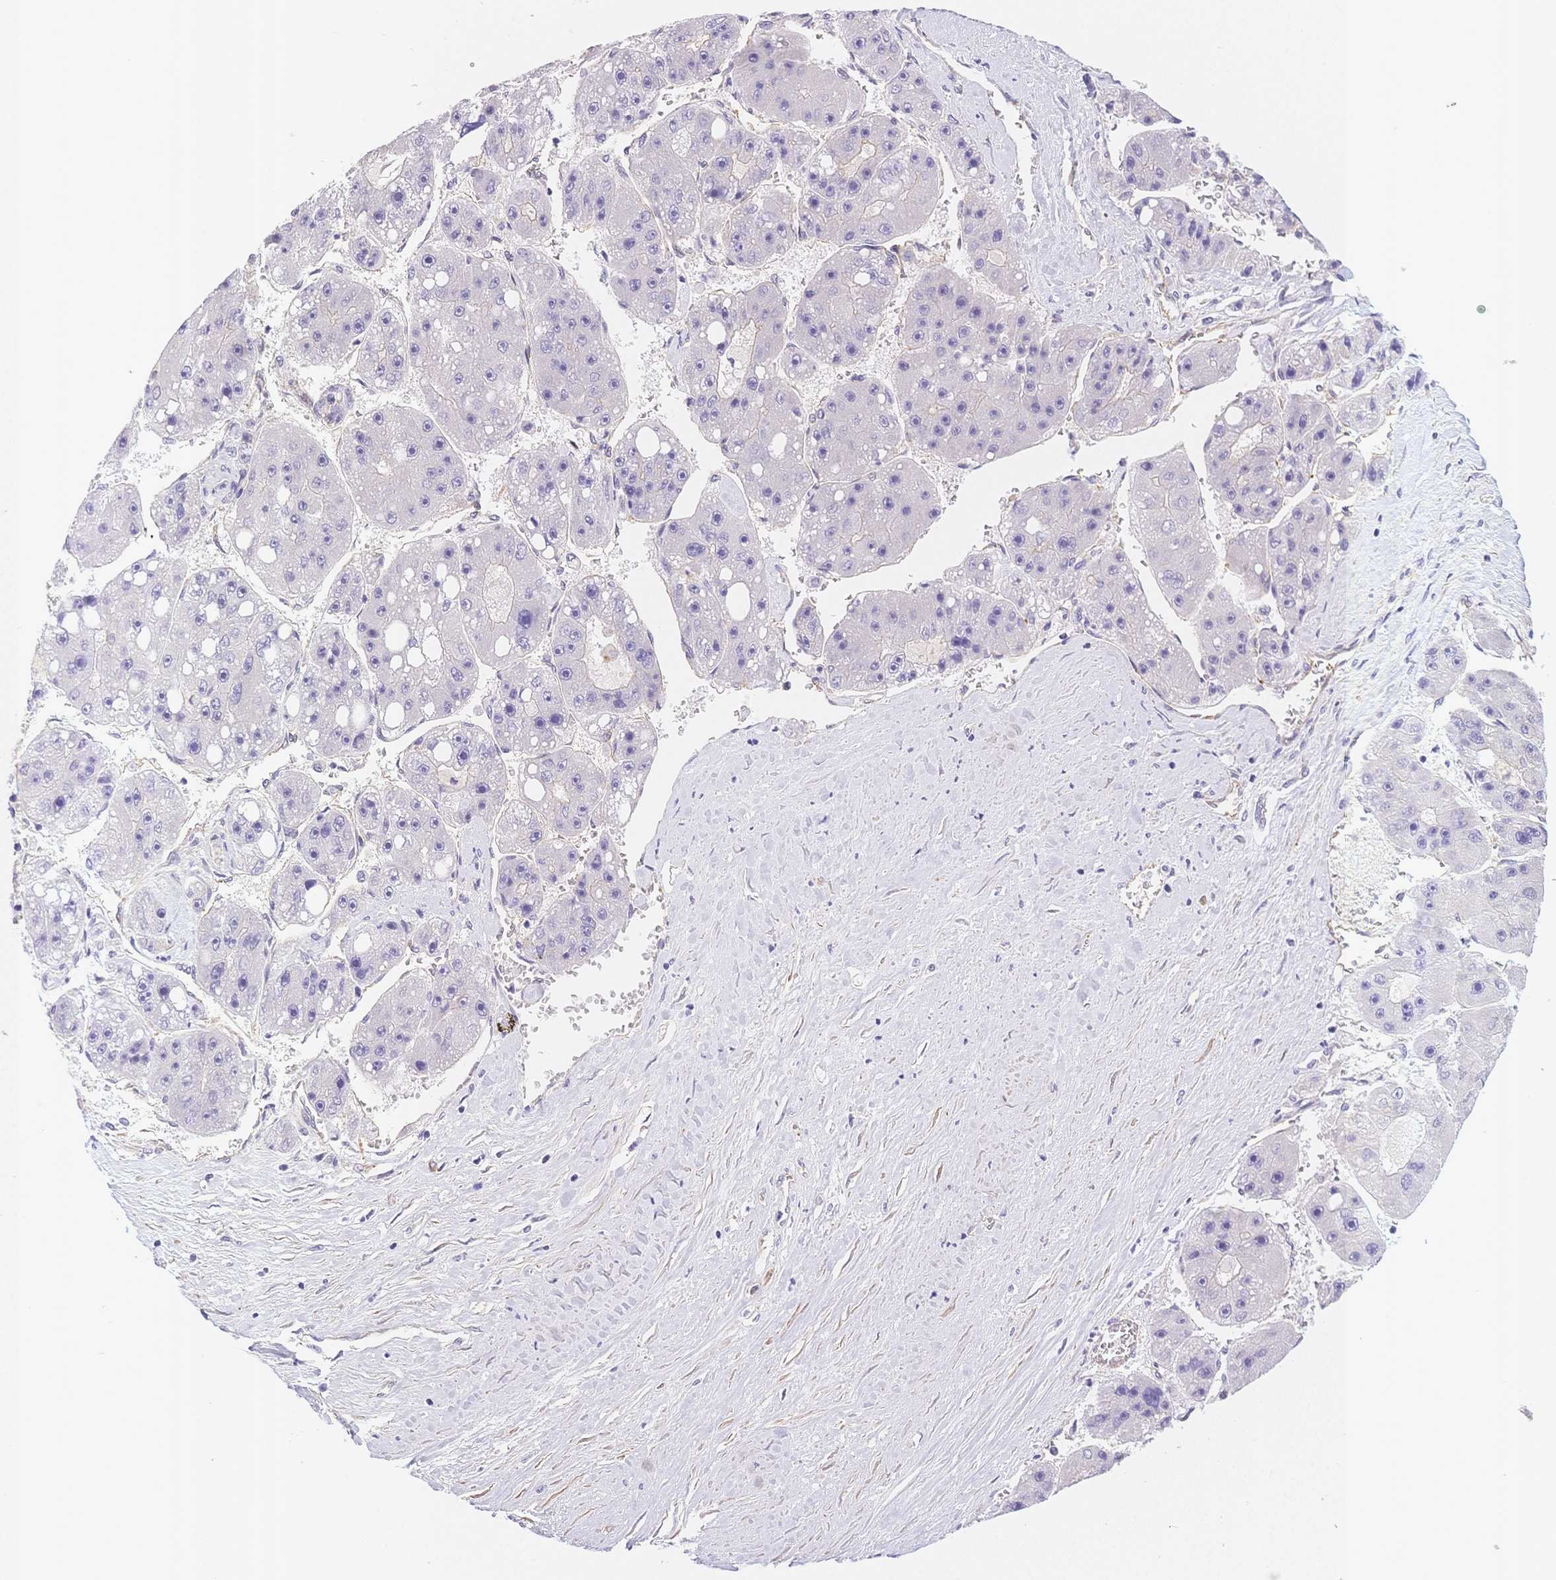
{"staining": {"intensity": "negative", "quantity": "none", "location": "none"}, "tissue": "liver cancer", "cell_type": "Tumor cells", "image_type": "cancer", "snomed": [{"axis": "morphology", "description": "Carcinoma, Hepatocellular, NOS"}, {"axis": "topography", "description": "Liver"}], "caption": "Photomicrograph shows no protein positivity in tumor cells of liver cancer (hepatocellular carcinoma) tissue.", "gene": "CSN1S1", "patient": {"sex": "female", "age": 61}}